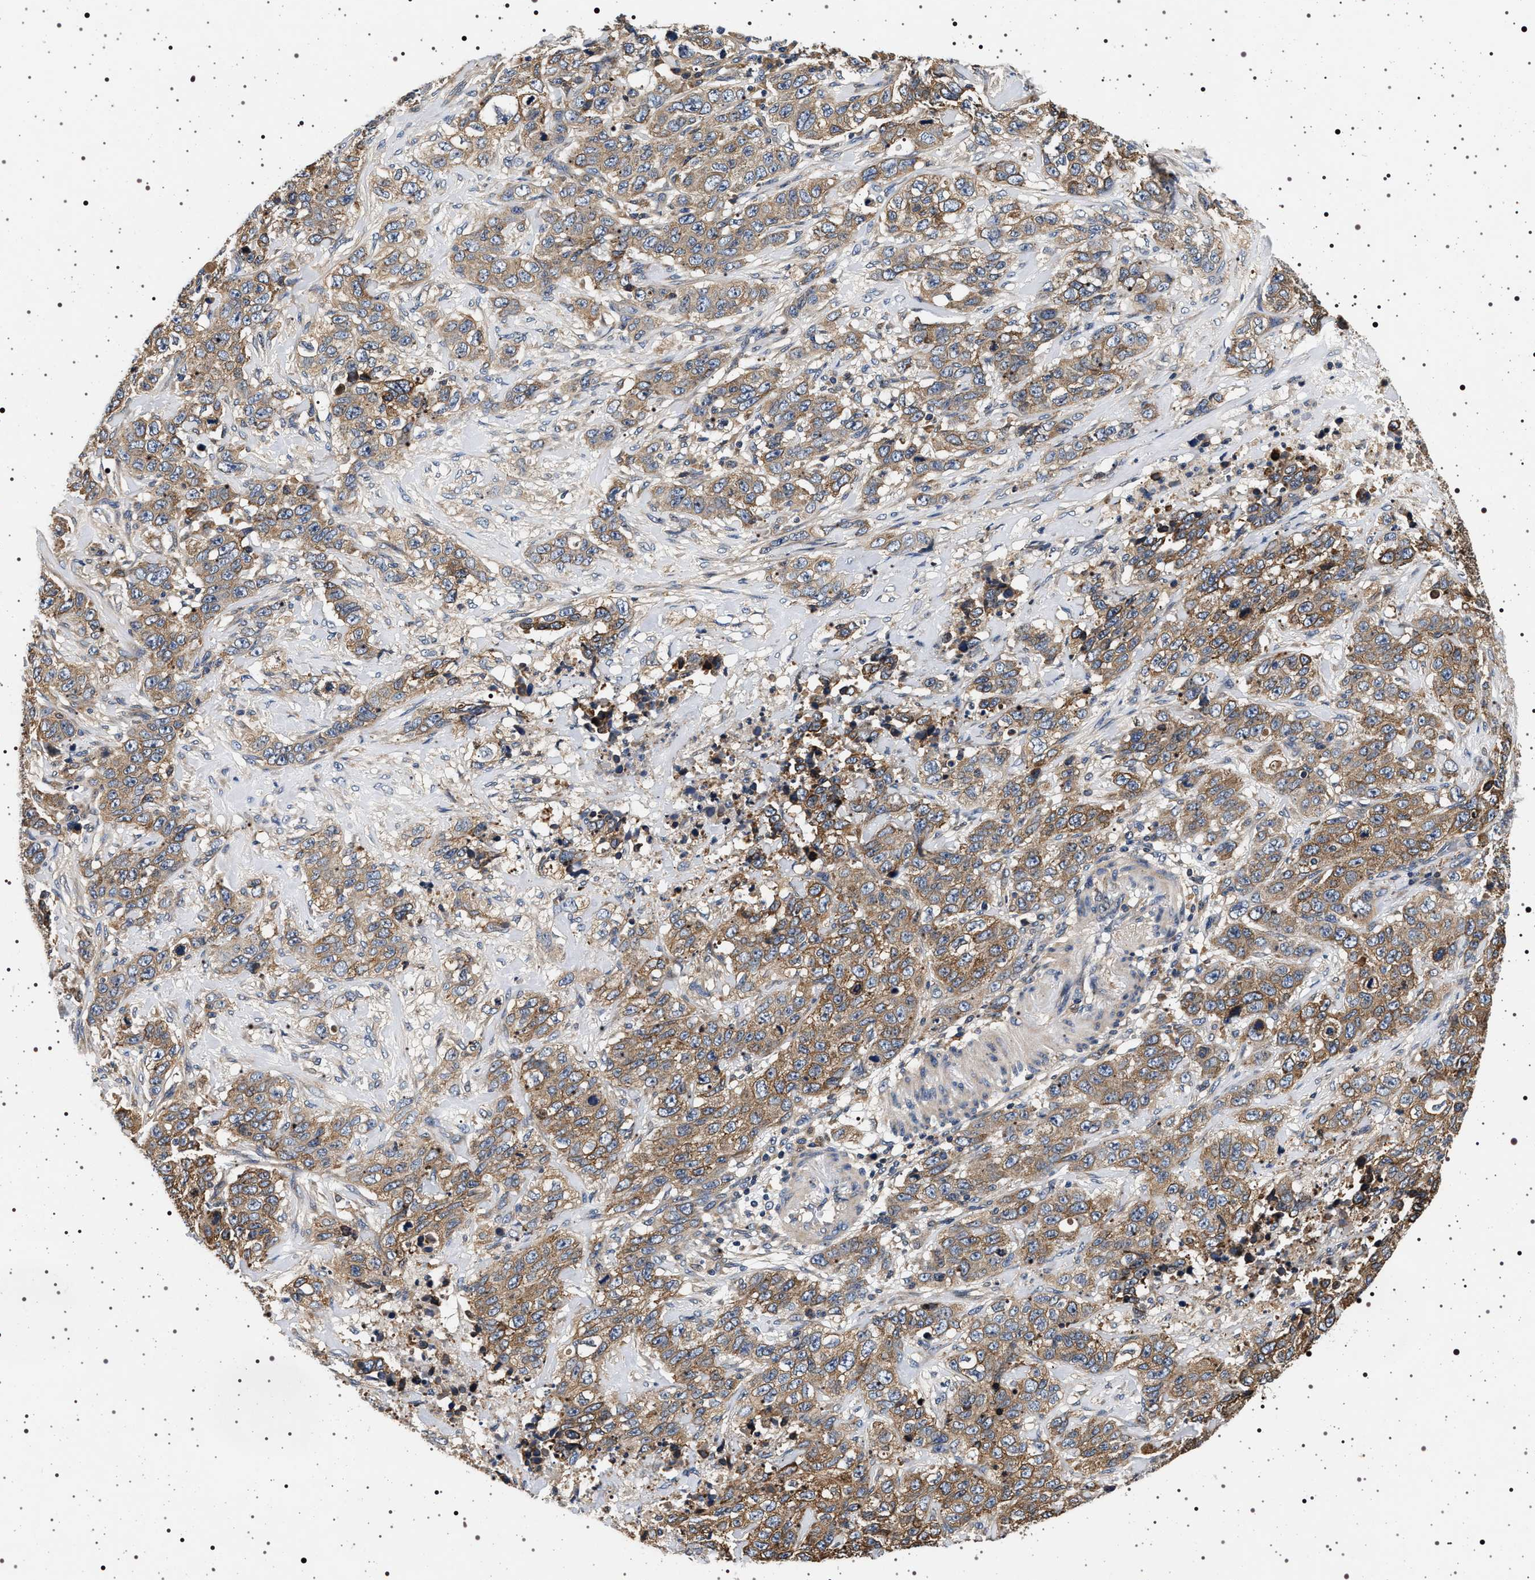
{"staining": {"intensity": "moderate", "quantity": ">75%", "location": "cytoplasmic/membranous"}, "tissue": "stomach cancer", "cell_type": "Tumor cells", "image_type": "cancer", "snomed": [{"axis": "morphology", "description": "Adenocarcinoma, NOS"}, {"axis": "topography", "description": "Stomach"}], "caption": "There is medium levels of moderate cytoplasmic/membranous expression in tumor cells of stomach cancer (adenocarcinoma), as demonstrated by immunohistochemical staining (brown color).", "gene": "DCBLD2", "patient": {"sex": "male", "age": 48}}